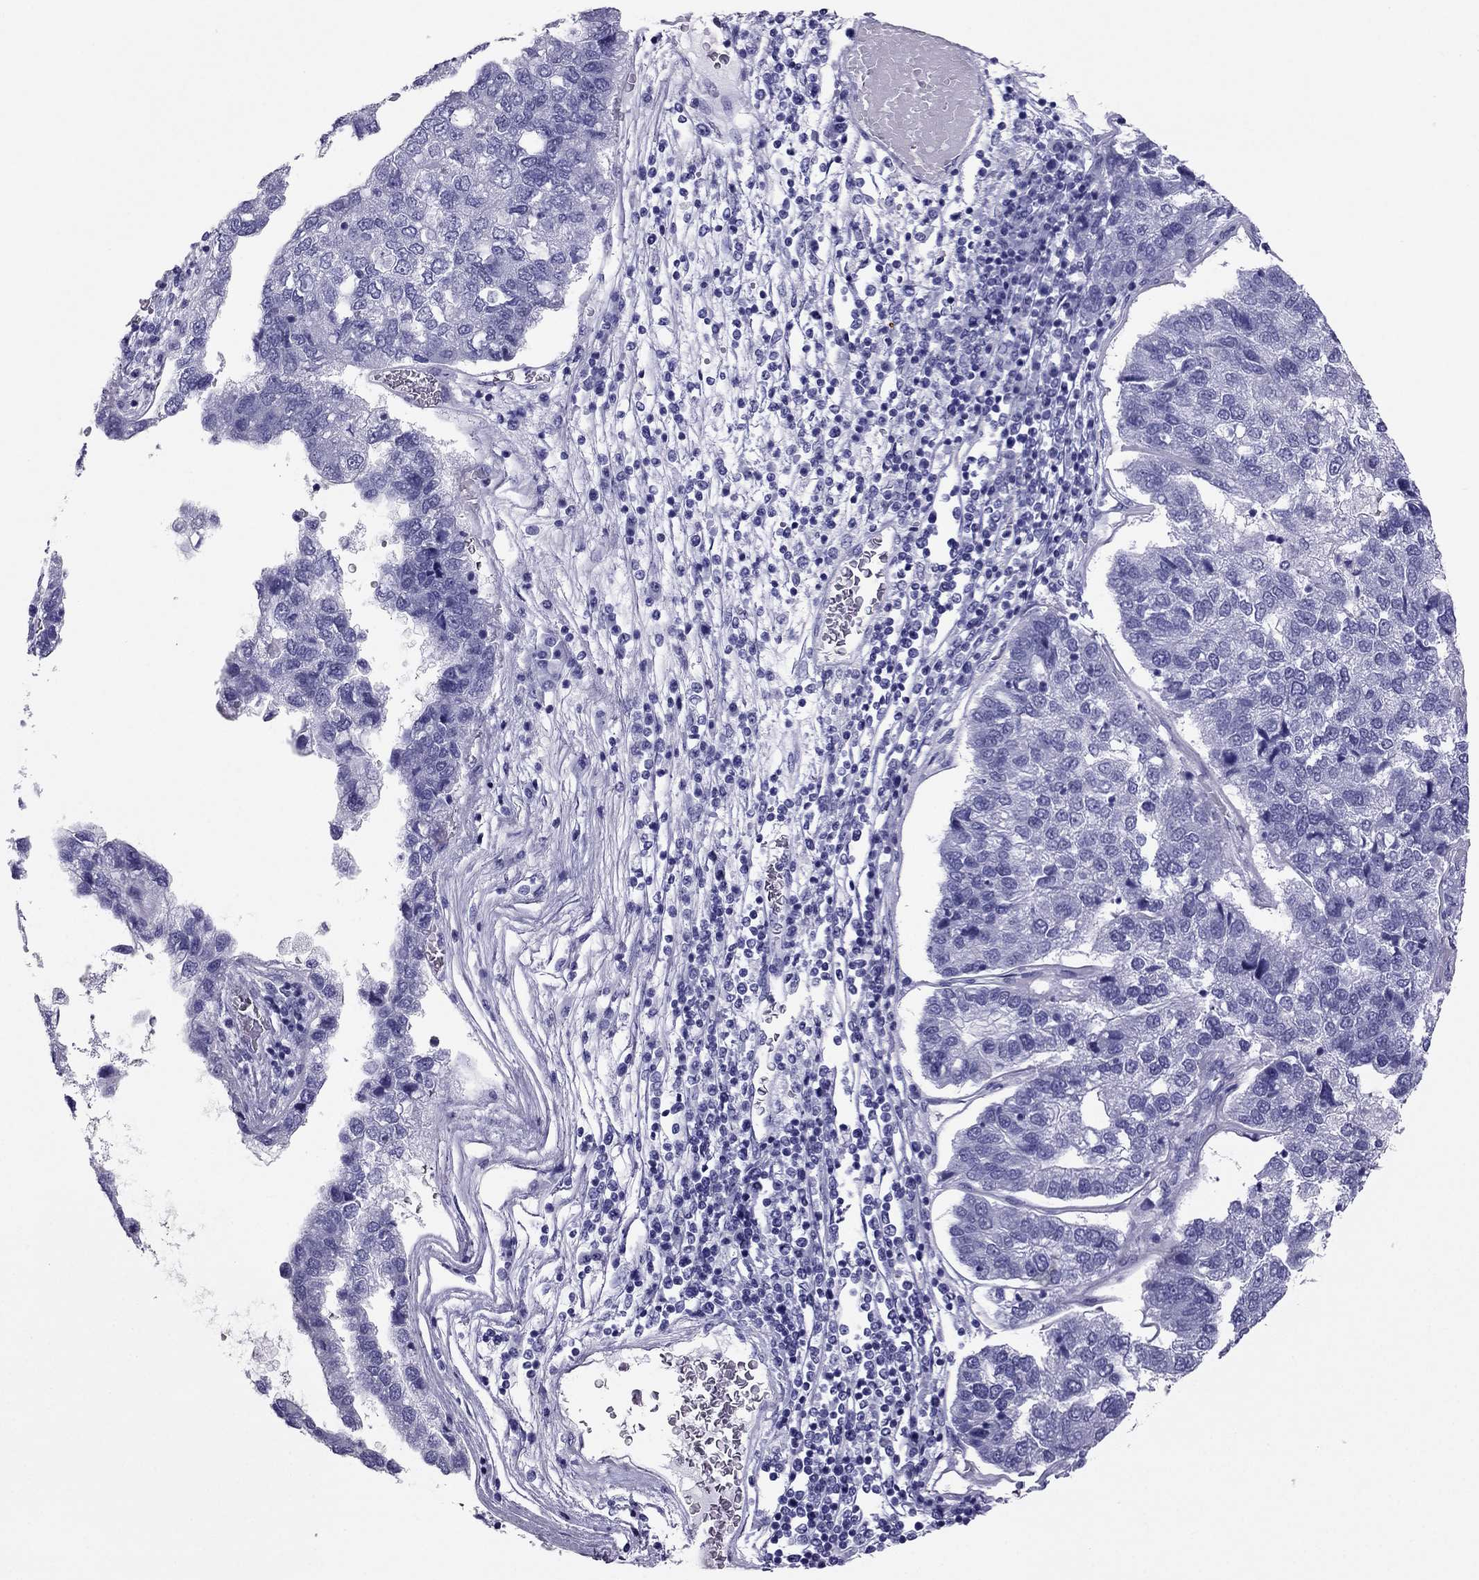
{"staining": {"intensity": "negative", "quantity": "none", "location": "none"}, "tissue": "pancreatic cancer", "cell_type": "Tumor cells", "image_type": "cancer", "snomed": [{"axis": "morphology", "description": "Adenocarcinoma, NOS"}, {"axis": "topography", "description": "Pancreas"}], "caption": "Tumor cells are negative for protein expression in human pancreatic adenocarcinoma.", "gene": "PDE6A", "patient": {"sex": "female", "age": 61}}